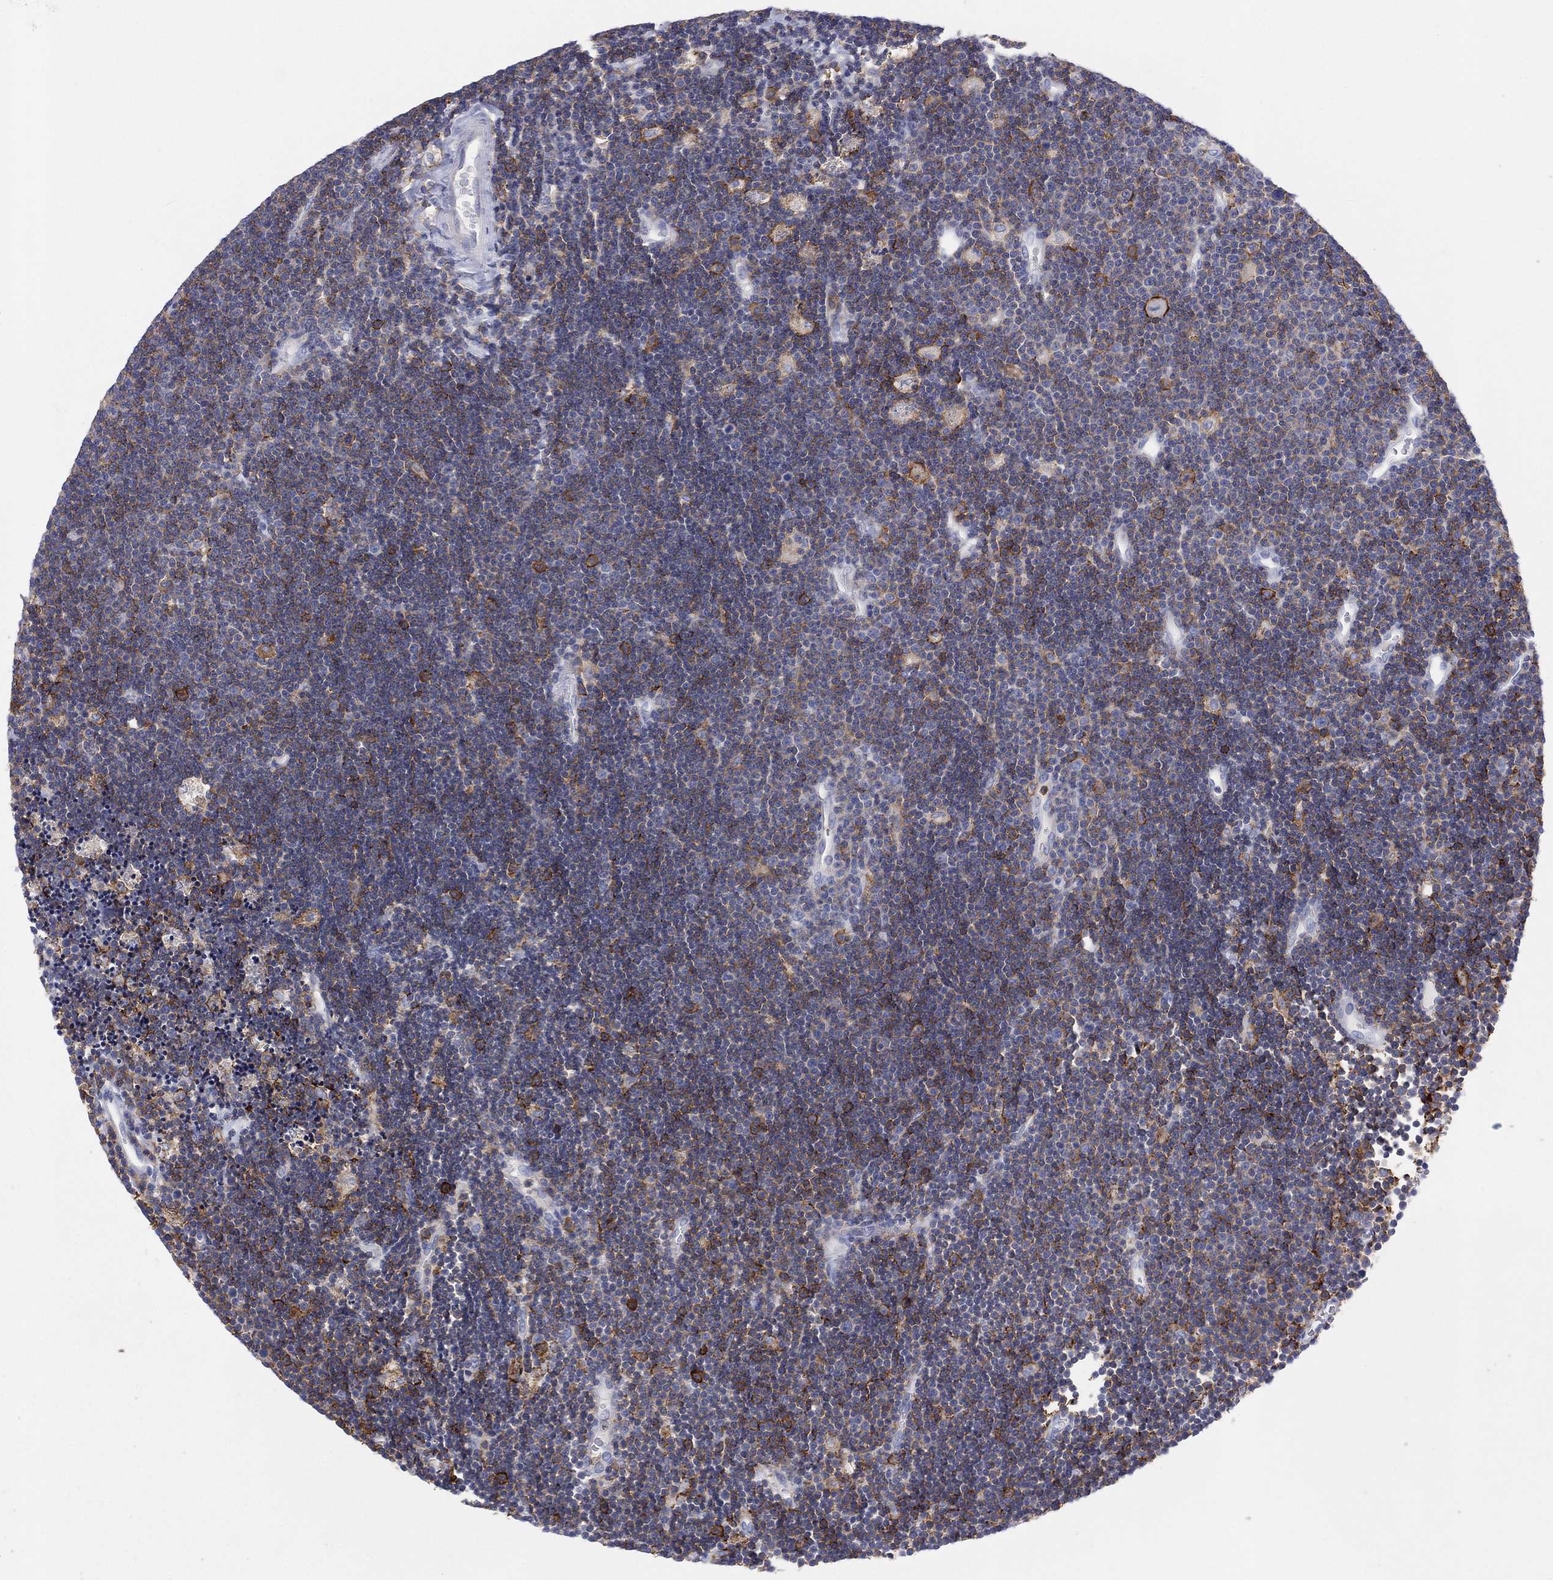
{"staining": {"intensity": "negative", "quantity": "none", "location": "none"}, "tissue": "lymphoma", "cell_type": "Tumor cells", "image_type": "cancer", "snomed": [{"axis": "morphology", "description": "Malignant lymphoma, non-Hodgkin's type, Low grade"}, {"axis": "topography", "description": "Brain"}], "caption": "This micrograph is of lymphoma stained with IHC to label a protein in brown with the nuclei are counter-stained blue. There is no positivity in tumor cells.", "gene": "SELPLG", "patient": {"sex": "female", "age": 66}}